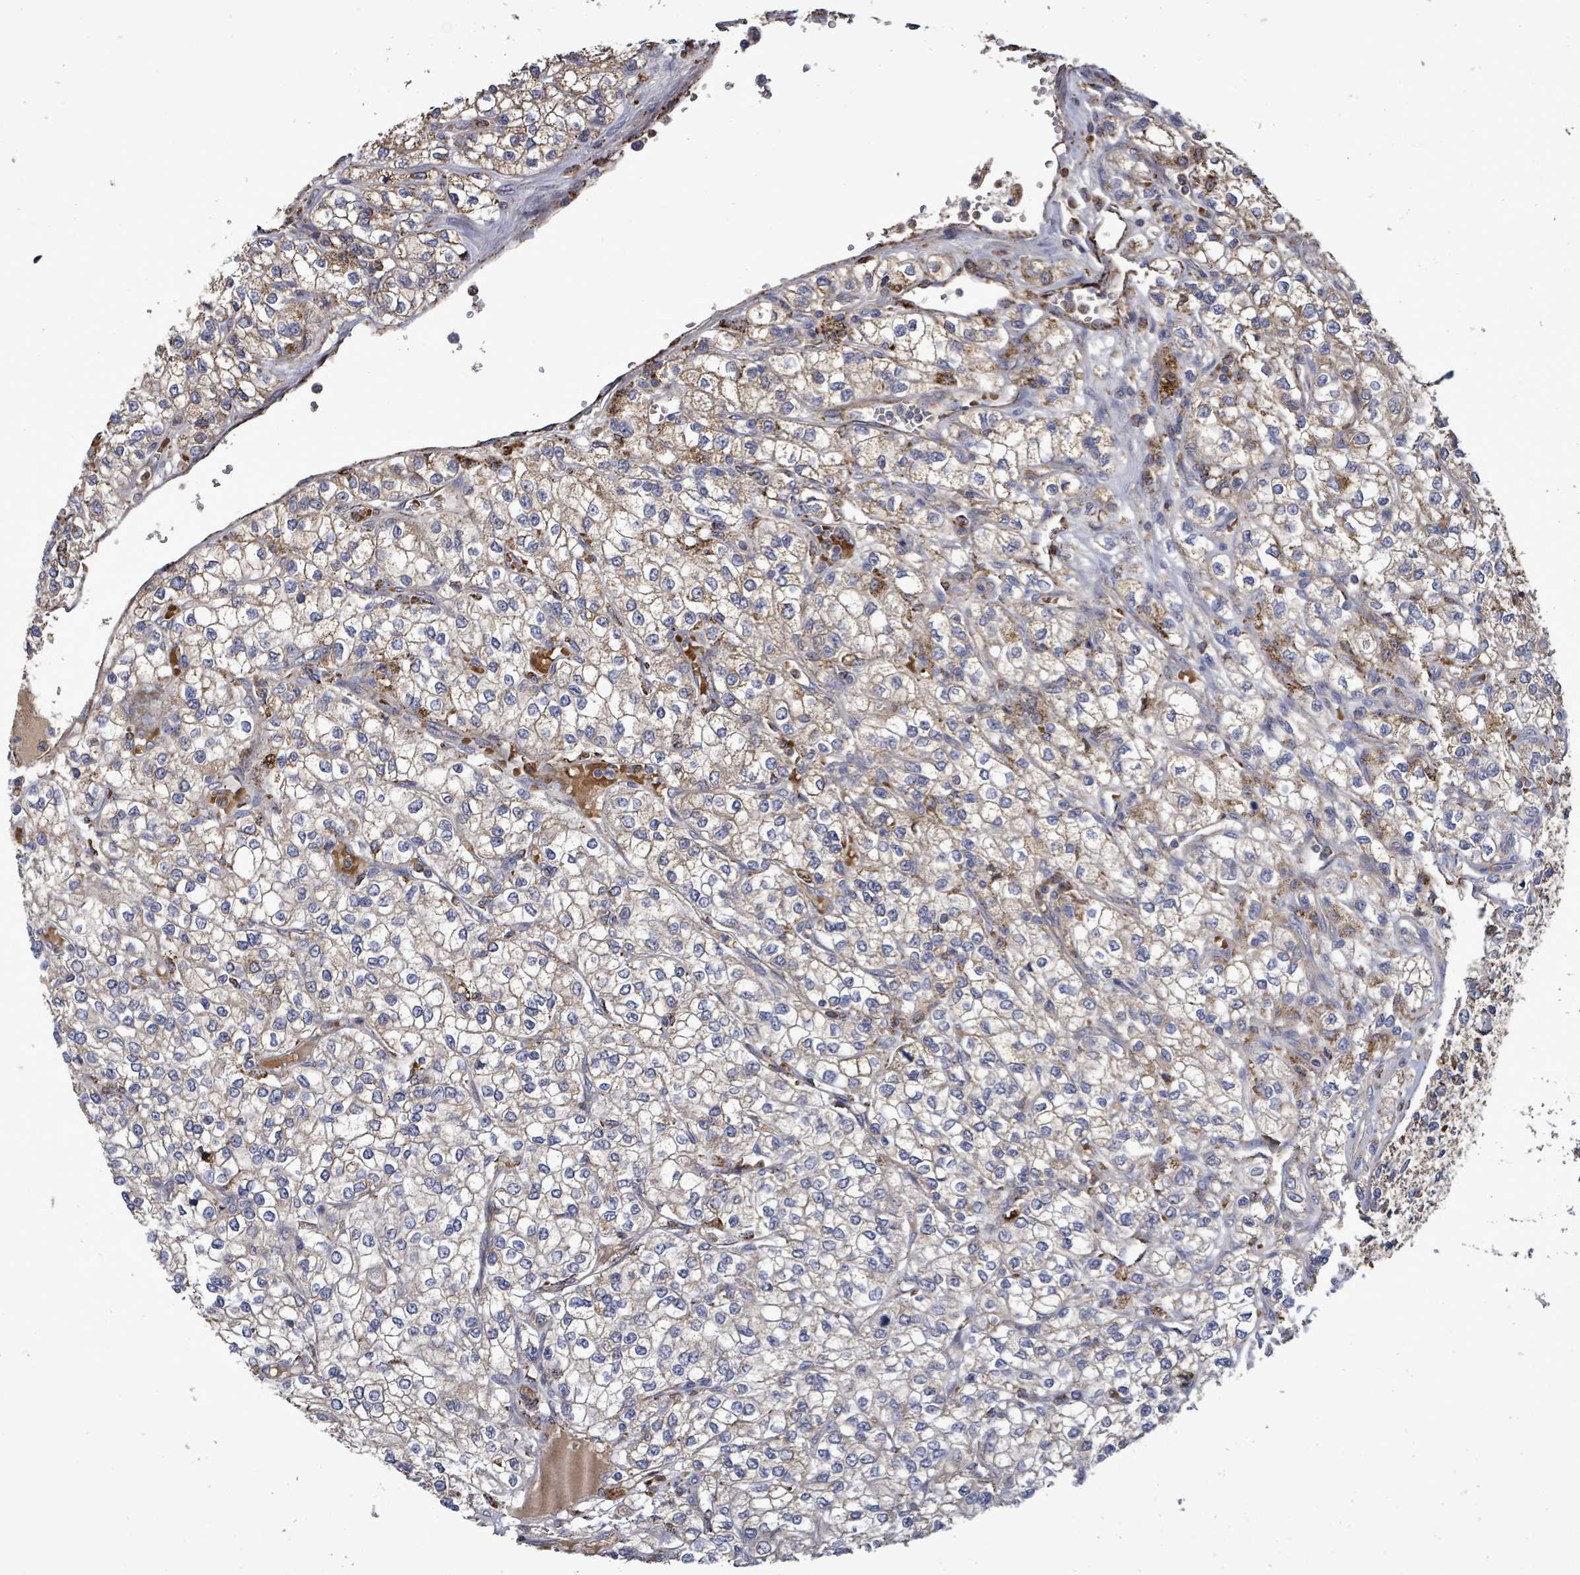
{"staining": {"intensity": "moderate", "quantity": "25%-75%", "location": "cytoplasmic/membranous"}, "tissue": "renal cancer", "cell_type": "Tumor cells", "image_type": "cancer", "snomed": [{"axis": "morphology", "description": "Adenocarcinoma, NOS"}, {"axis": "topography", "description": "Kidney"}], "caption": "Adenocarcinoma (renal) was stained to show a protein in brown. There is medium levels of moderate cytoplasmic/membranous staining in approximately 25%-75% of tumor cells.", "gene": "MTMR12", "patient": {"sex": "male", "age": 80}}